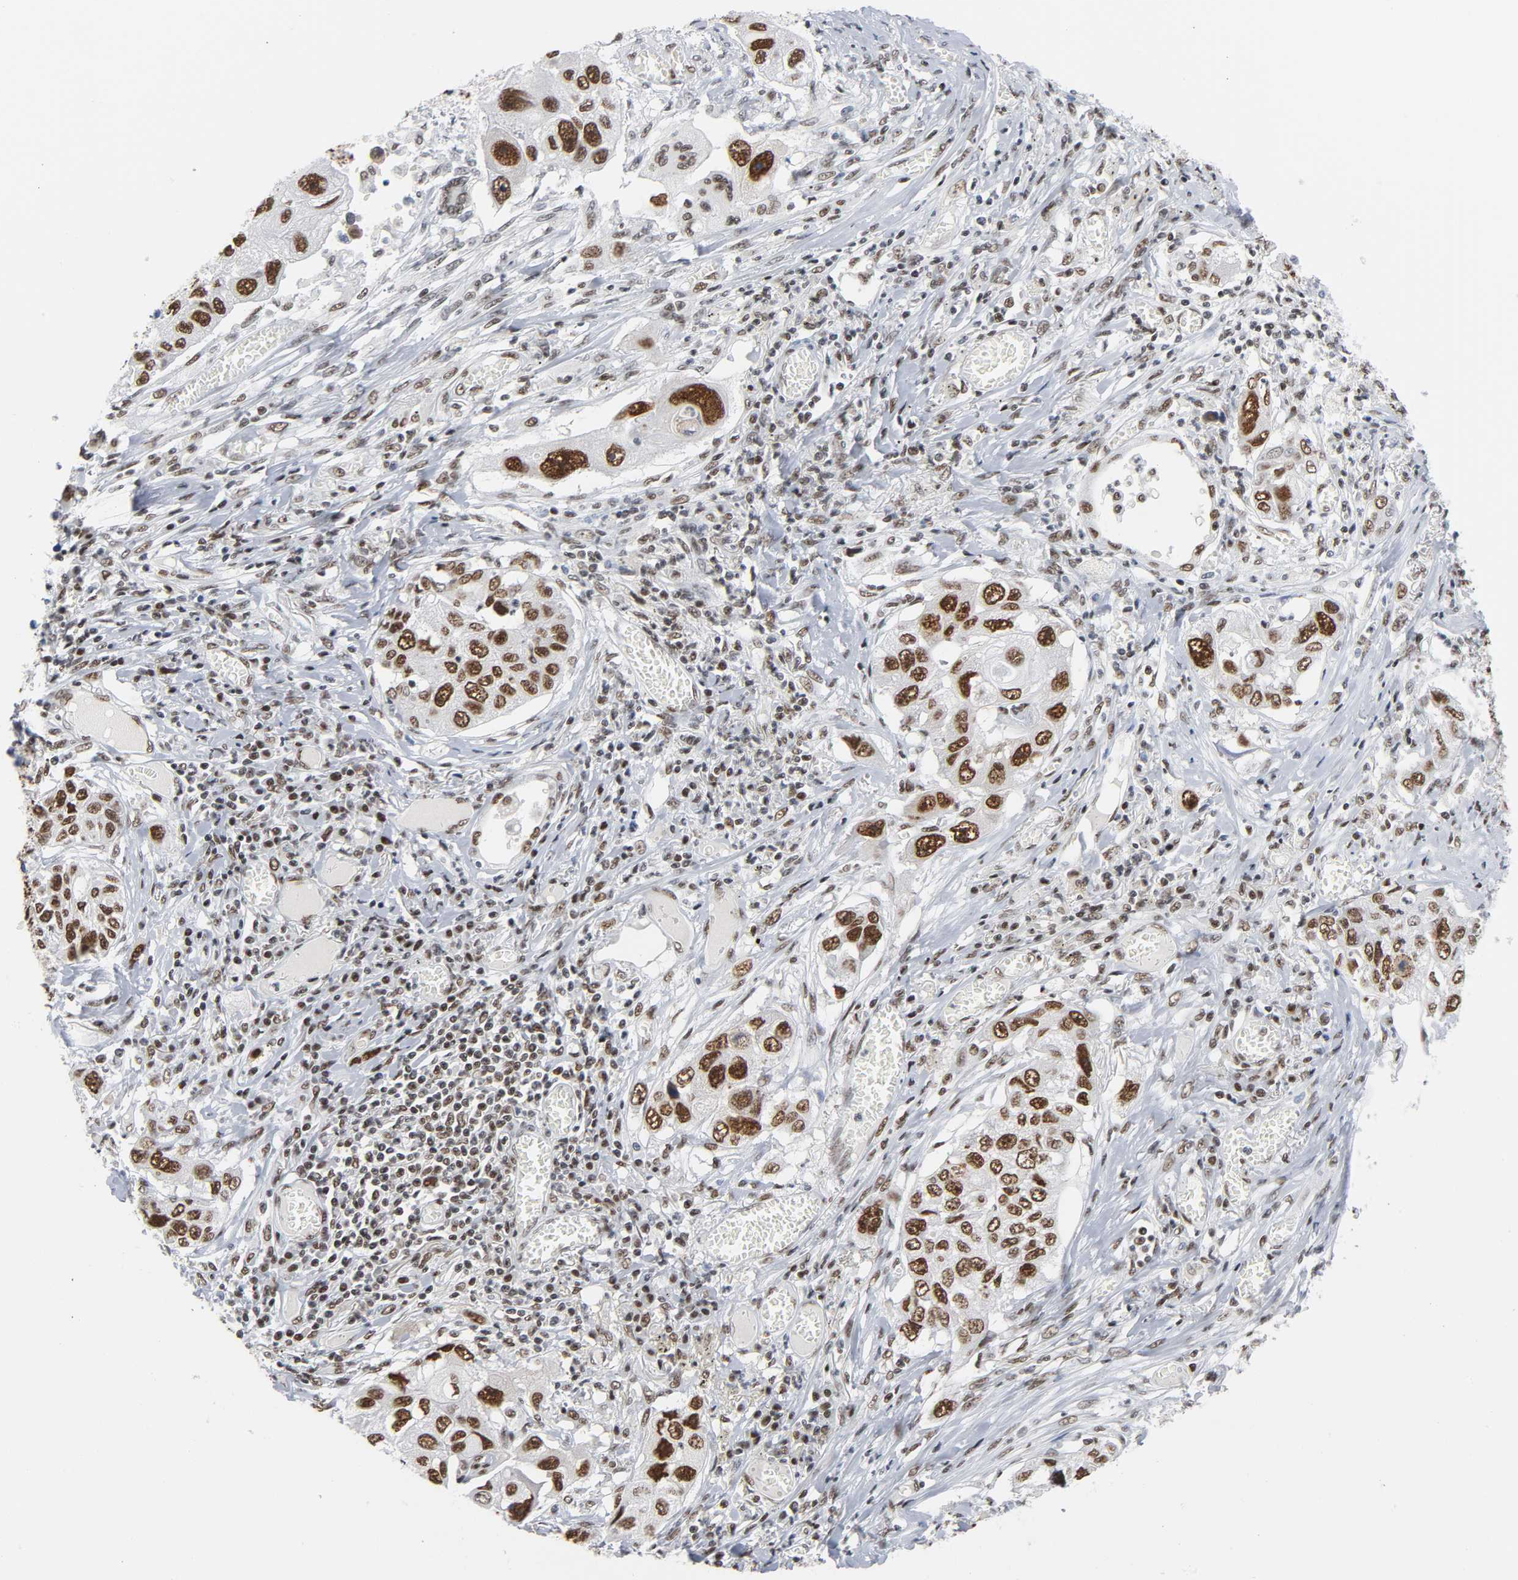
{"staining": {"intensity": "strong", "quantity": ">75%", "location": "cytoplasmic/membranous,nuclear"}, "tissue": "lung cancer", "cell_type": "Tumor cells", "image_type": "cancer", "snomed": [{"axis": "morphology", "description": "Squamous cell carcinoma, NOS"}, {"axis": "topography", "description": "Lung"}], "caption": "About >75% of tumor cells in human lung cancer (squamous cell carcinoma) show strong cytoplasmic/membranous and nuclear protein expression as visualized by brown immunohistochemical staining.", "gene": "CSTF2", "patient": {"sex": "male", "age": 71}}